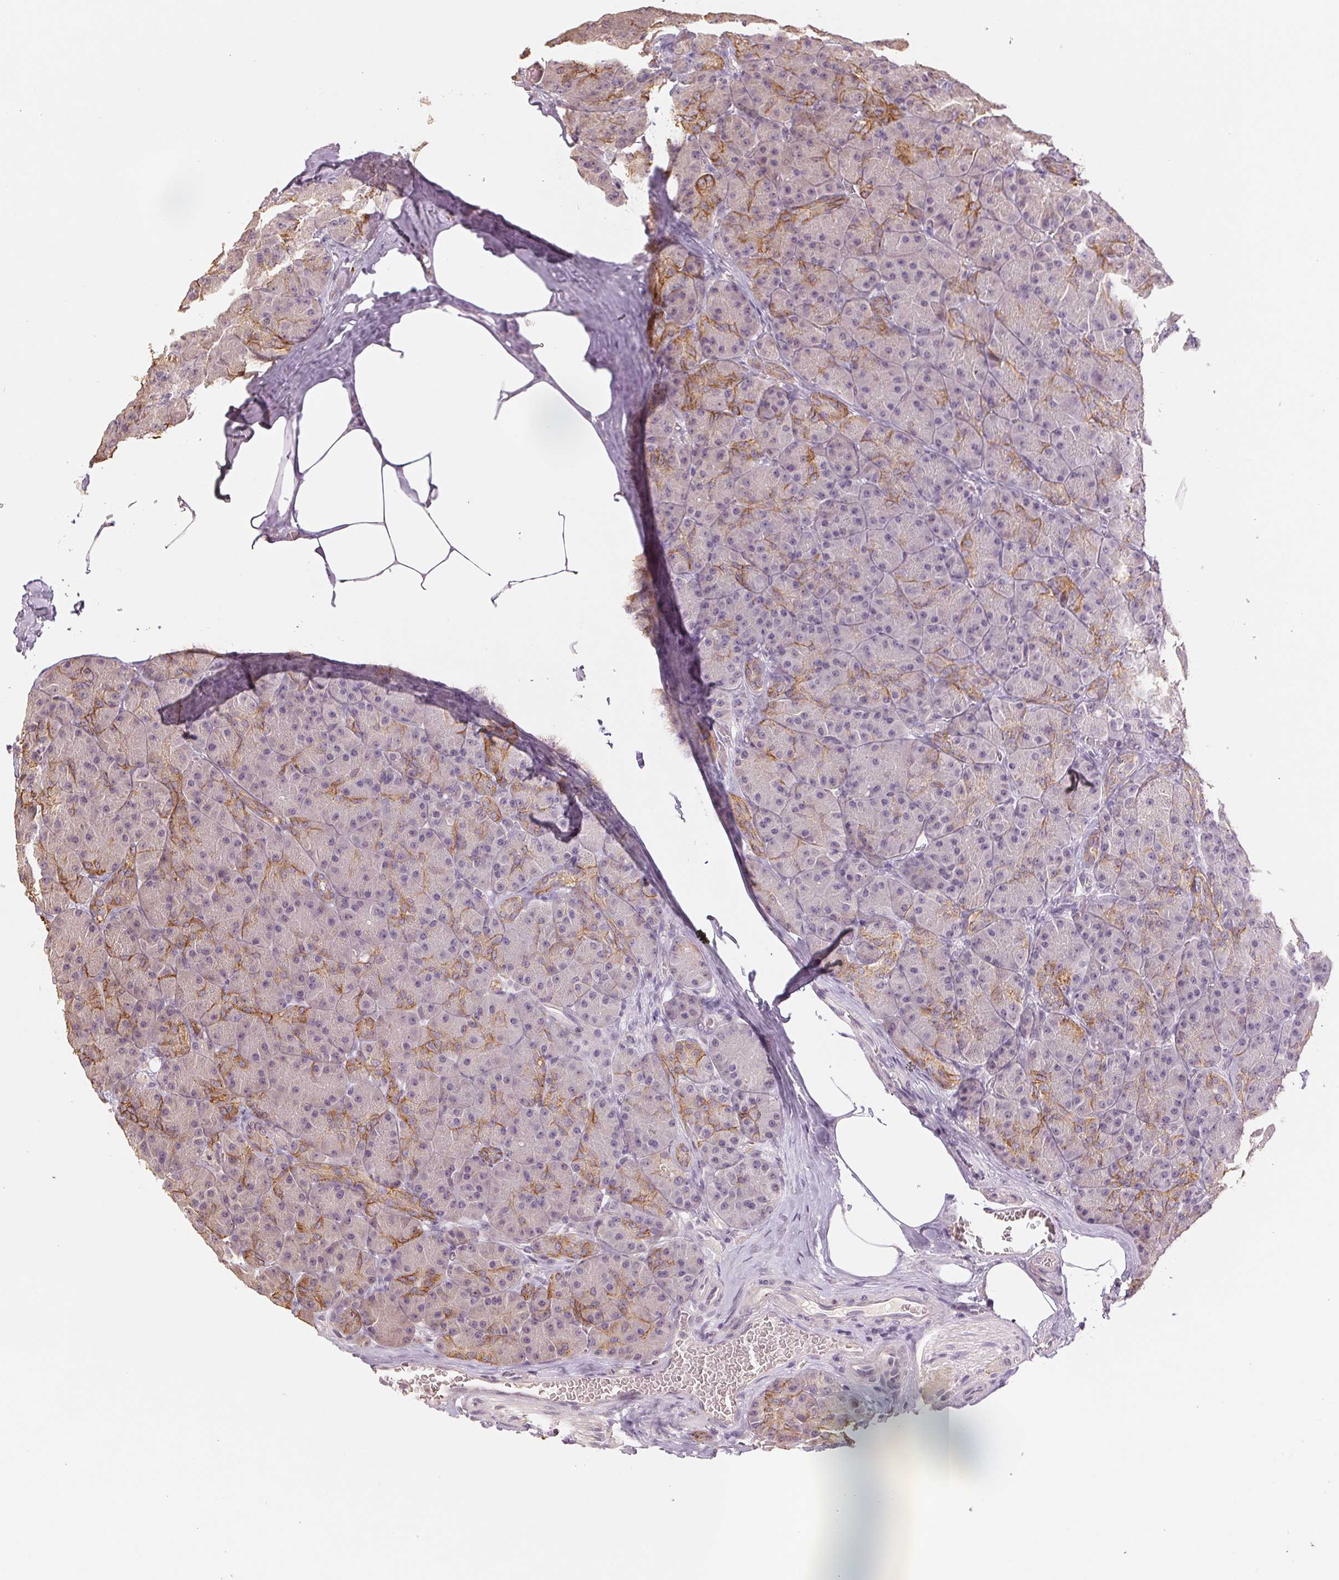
{"staining": {"intensity": "weak", "quantity": "<25%", "location": "cytoplasmic/membranous"}, "tissue": "pancreas", "cell_type": "Exocrine glandular cells", "image_type": "normal", "snomed": [{"axis": "morphology", "description": "Normal tissue, NOS"}, {"axis": "topography", "description": "Pancreas"}], "caption": "Immunohistochemical staining of normal human pancreas exhibits no significant staining in exocrine glandular cells. Brightfield microscopy of immunohistochemistry stained with DAB (brown) and hematoxylin (blue), captured at high magnification.", "gene": "COX14", "patient": {"sex": "male", "age": 57}}